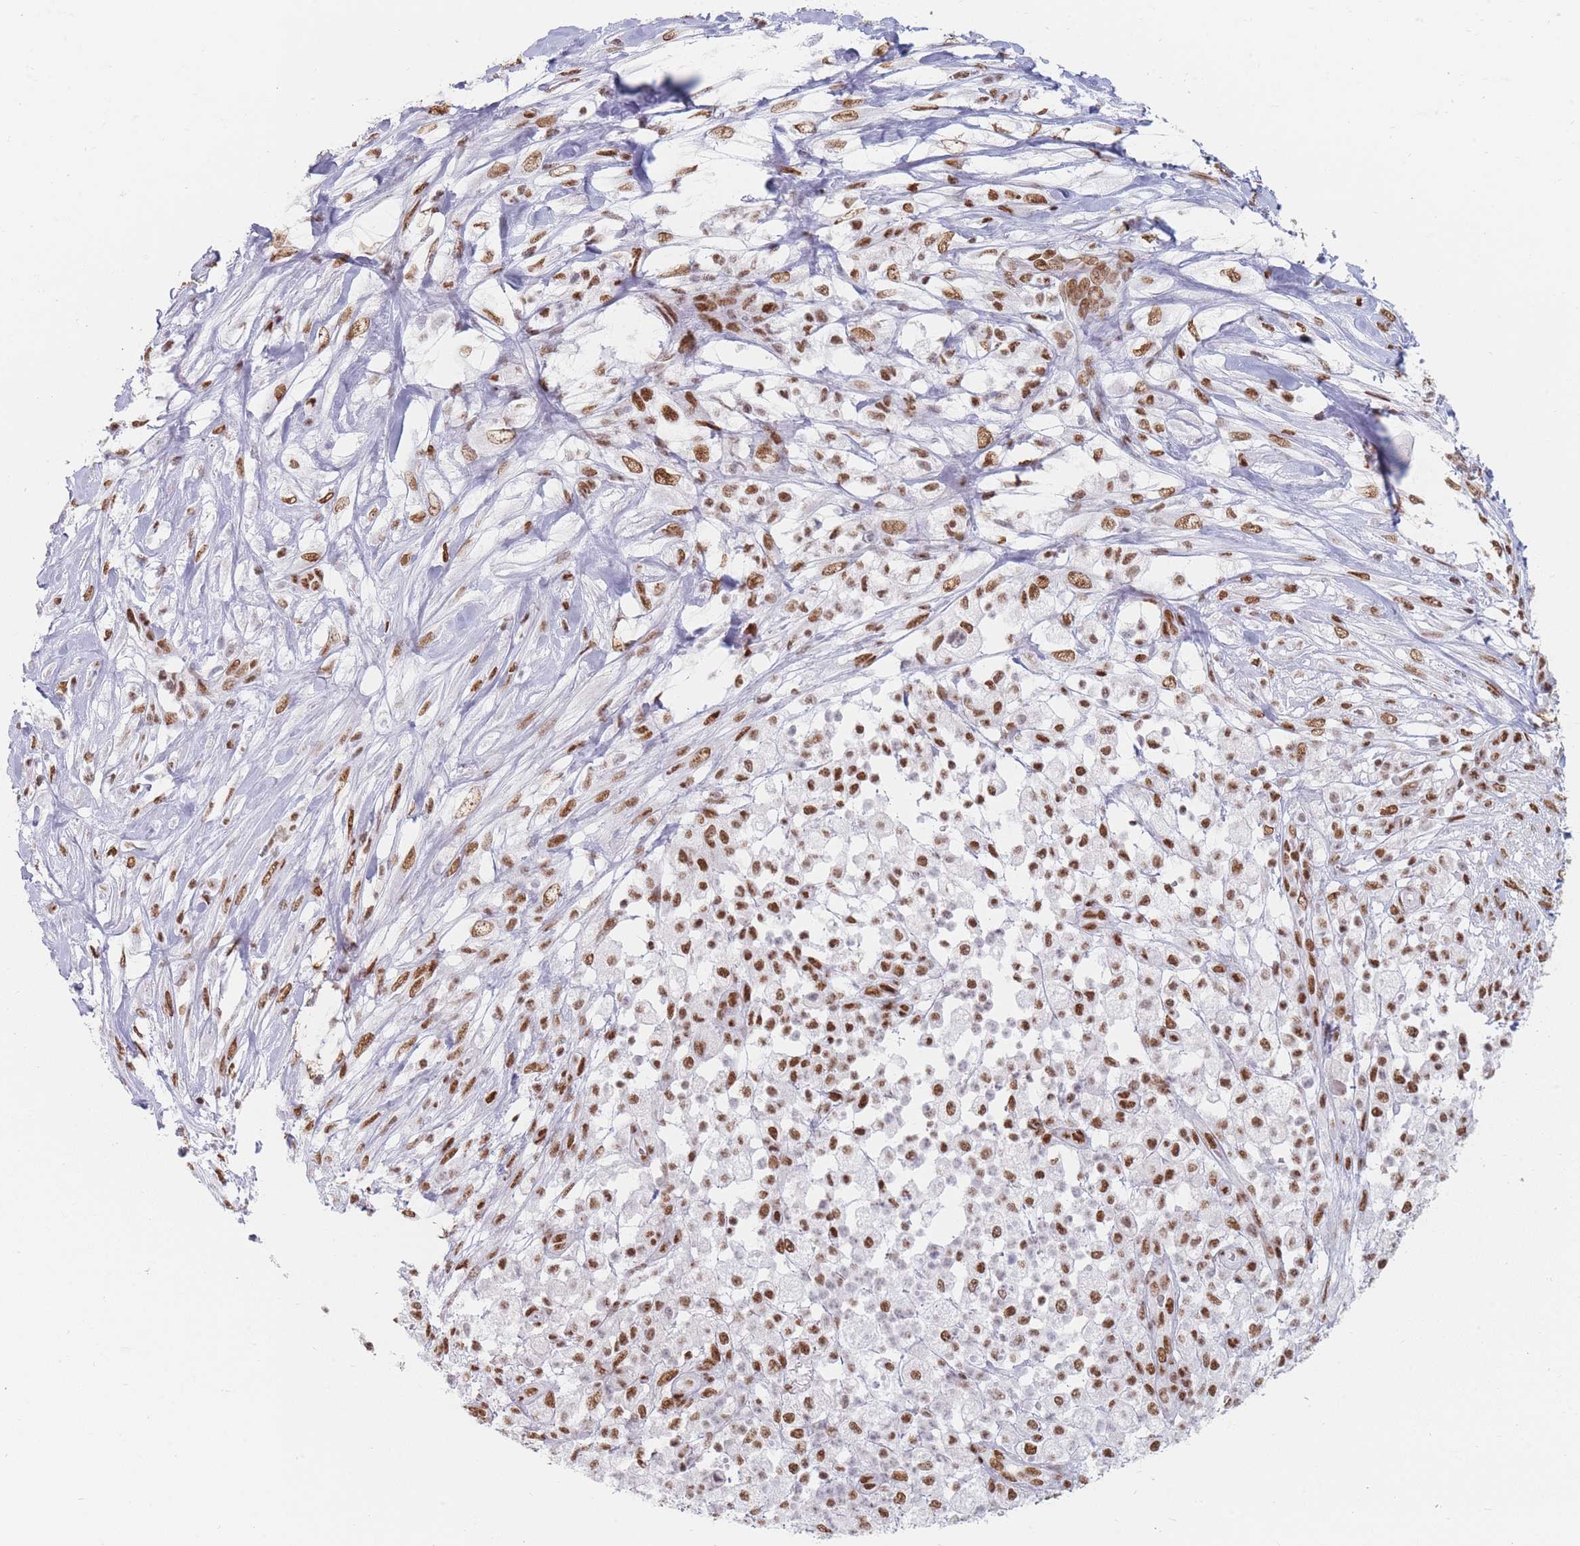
{"staining": {"intensity": "moderate", "quantity": ">75%", "location": "nuclear"}, "tissue": "pancreatic cancer", "cell_type": "Tumor cells", "image_type": "cancer", "snomed": [{"axis": "morphology", "description": "Adenocarcinoma, NOS"}, {"axis": "topography", "description": "Pancreas"}], "caption": "DAB immunohistochemical staining of pancreatic cancer (adenocarcinoma) exhibits moderate nuclear protein positivity in approximately >75% of tumor cells.", "gene": "SAFB2", "patient": {"sex": "female", "age": 72}}